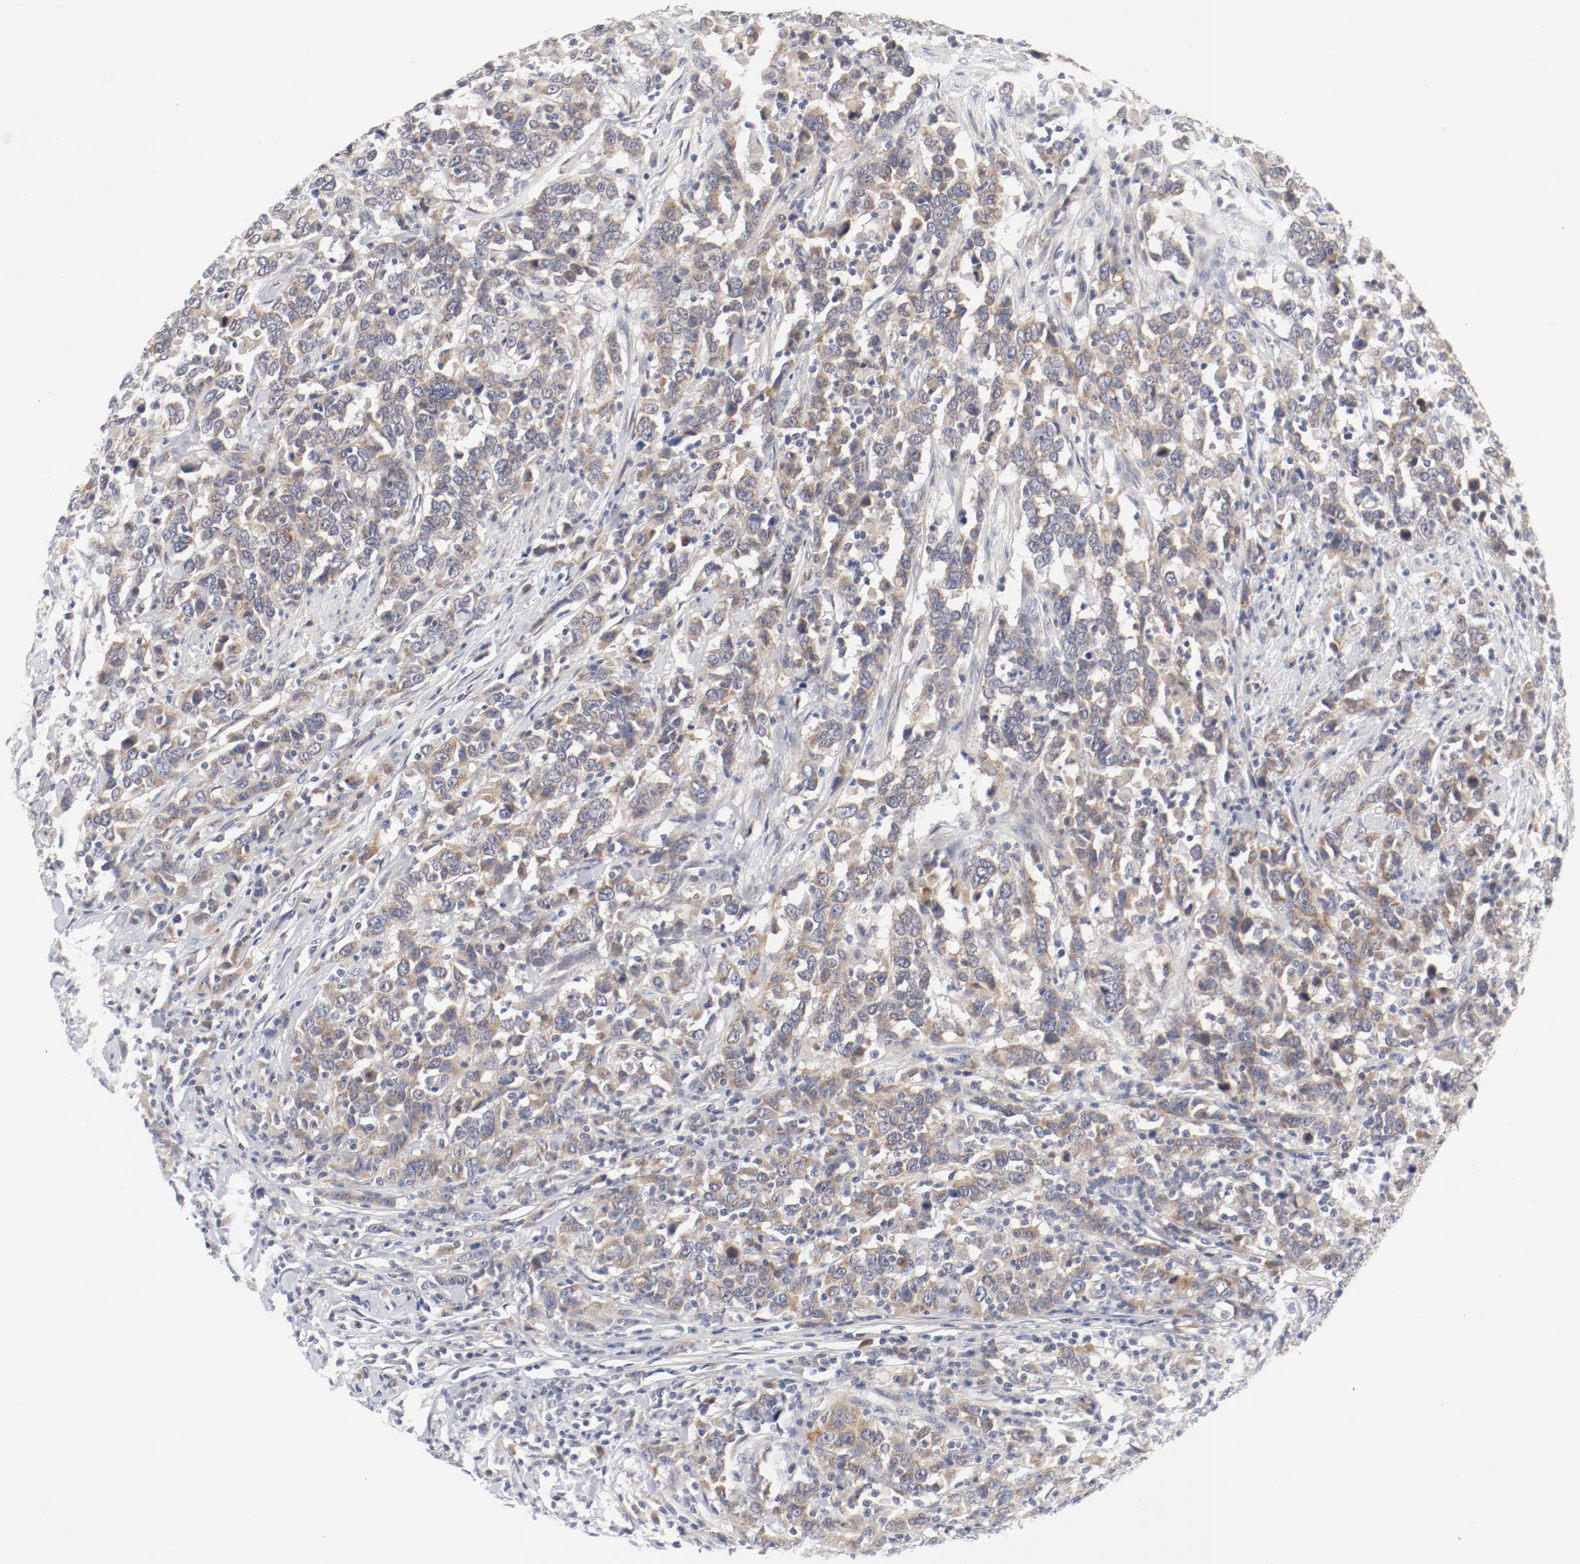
{"staining": {"intensity": "weak", "quantity": ">75%", "location": "cytoplasmic/membranous"}, "tissue": "urothelial cancer", "cell_type": "Tumor cells", "image_type": "cancer", "snomed": [{"axis": "morphology", "description": "Urothelial carcinoma, High grade"}, {"axis": "topography", "description": "Urinary bladder"}], "caption": "Human urothelial cancer stained with a brown dye displays weak cytoplasmic/membranous positive expression in approximately >75% of tumor cells.", "gene": "BAD", "patient": {"sex": "male", "age": 61}}